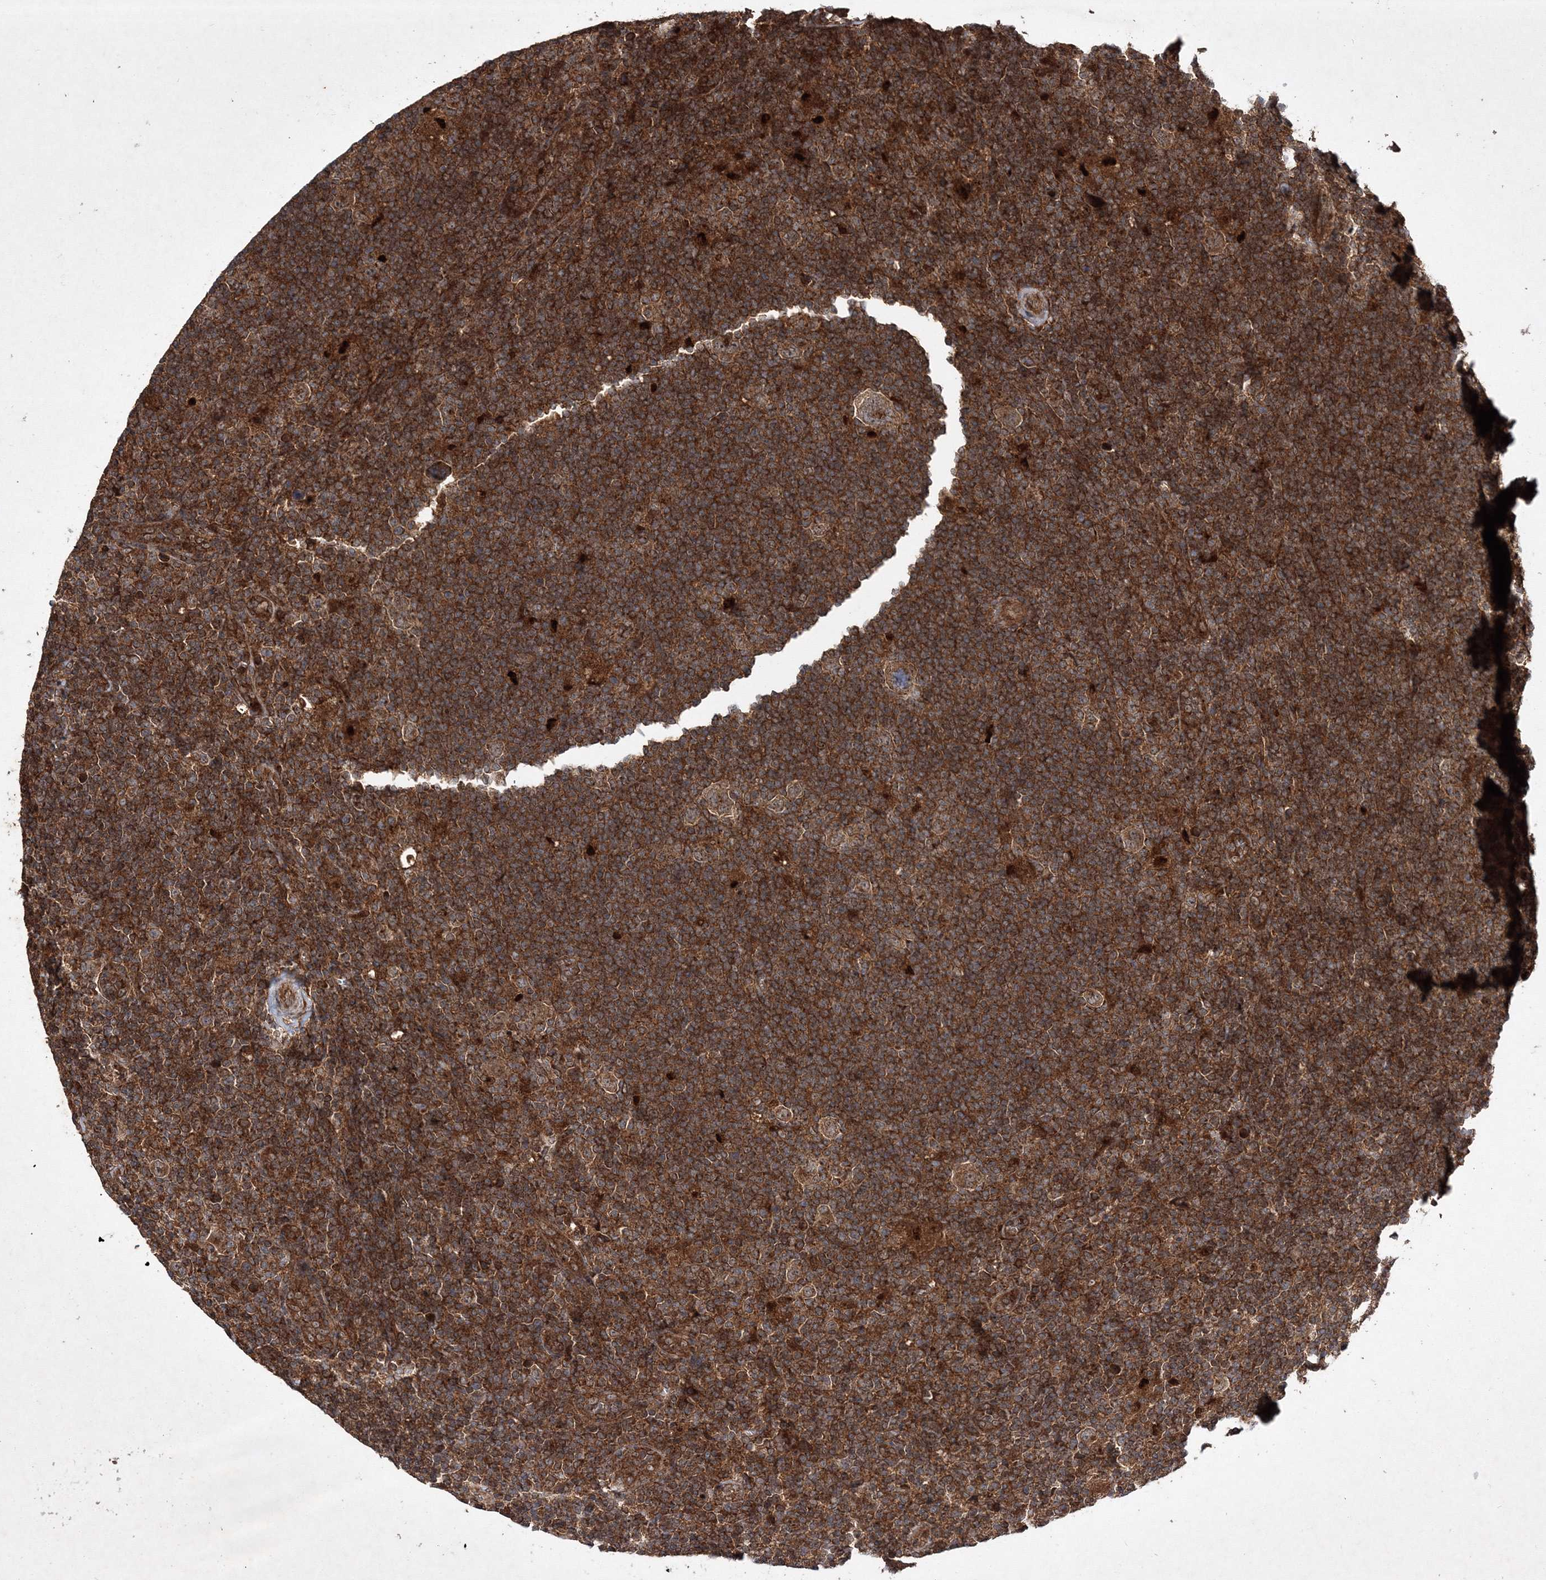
{"staining": {"intensity": "moderate", "quantity": ">75%", "location": "cytoplasmic/membranous"}, "tissue": "lymphoma", "cell_type": "Tumor cells", "image_type": "cancer", "snomed": [{"axis": "morphology", "description": "Hodgkin's disease, NOS"}, {"axis": "topography", "description": "Lymph node"}], "caption": "Immunohistochemistry micrograph of neoplastic tissue: Hodgkin's disease stained using IHC reveals medium levels of moderate protein expression localized specifically in the cytoplasmic/membranous of tumor cells, appearing as a cytoplasmic/membranous brown color.", "gene": "DNAJC13", "patient": {"sex": "female", "age": 57}}